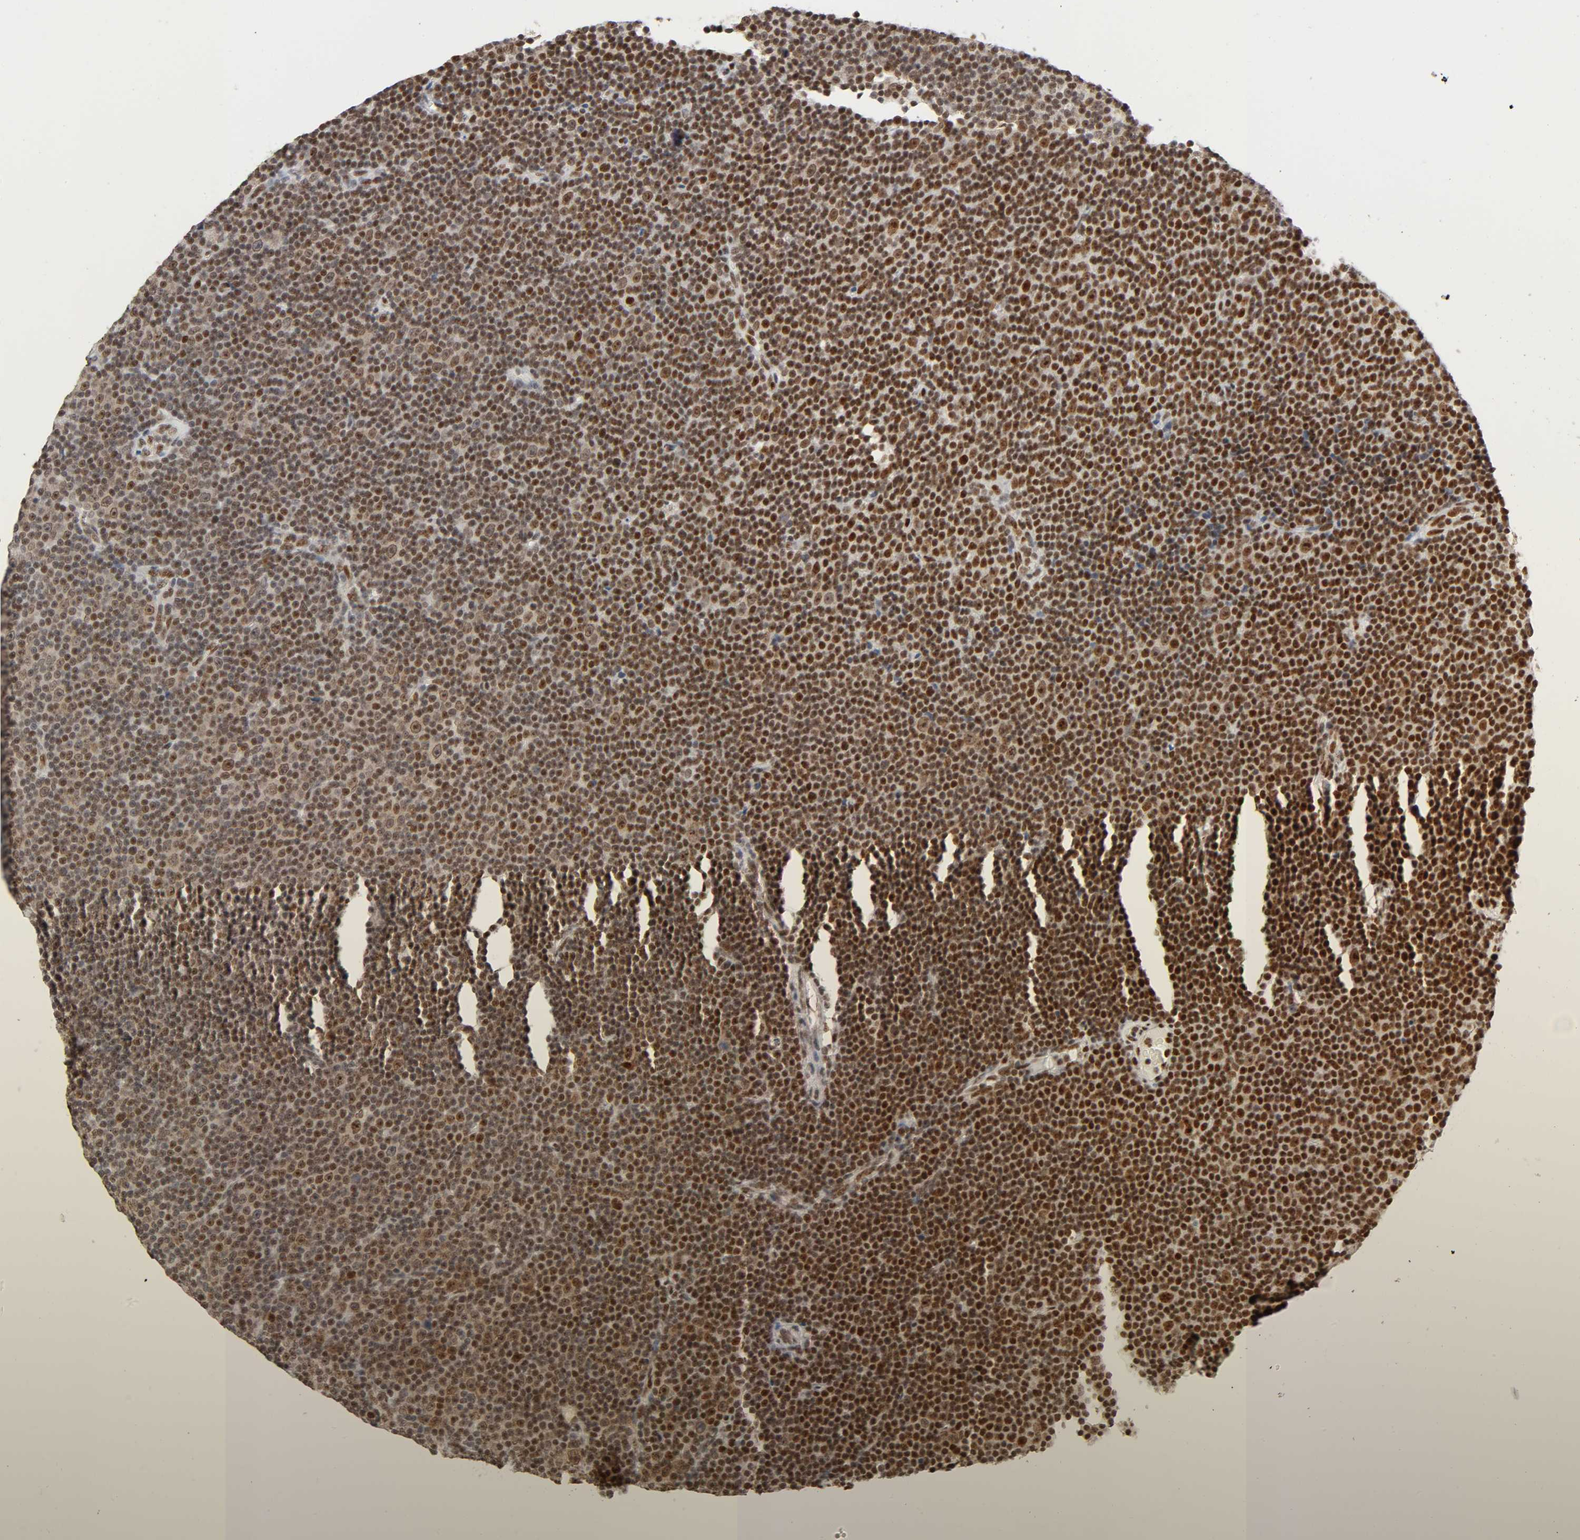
{"staining": {"intensity": "strong", "quantity": ">75%", "location": "nuclear"}, "tissue": "lymphoma", "cell_type": "Tumor cells", "image_type": "cancer", "snomed": [{"axis": "morphology", "description": "Malignant lymphoma, non-Hodgkin's type, Low grade"}, {"axis": "topography", "description": "Lymph node"}], "caption": "Low-grade malignant lymphoma, non-Hodgkin's type stained for a protein reveals strong nuclear positivity in tumor cells.", "gene": "SUMO1", "patient": {"sex": "female", "age": 67}}